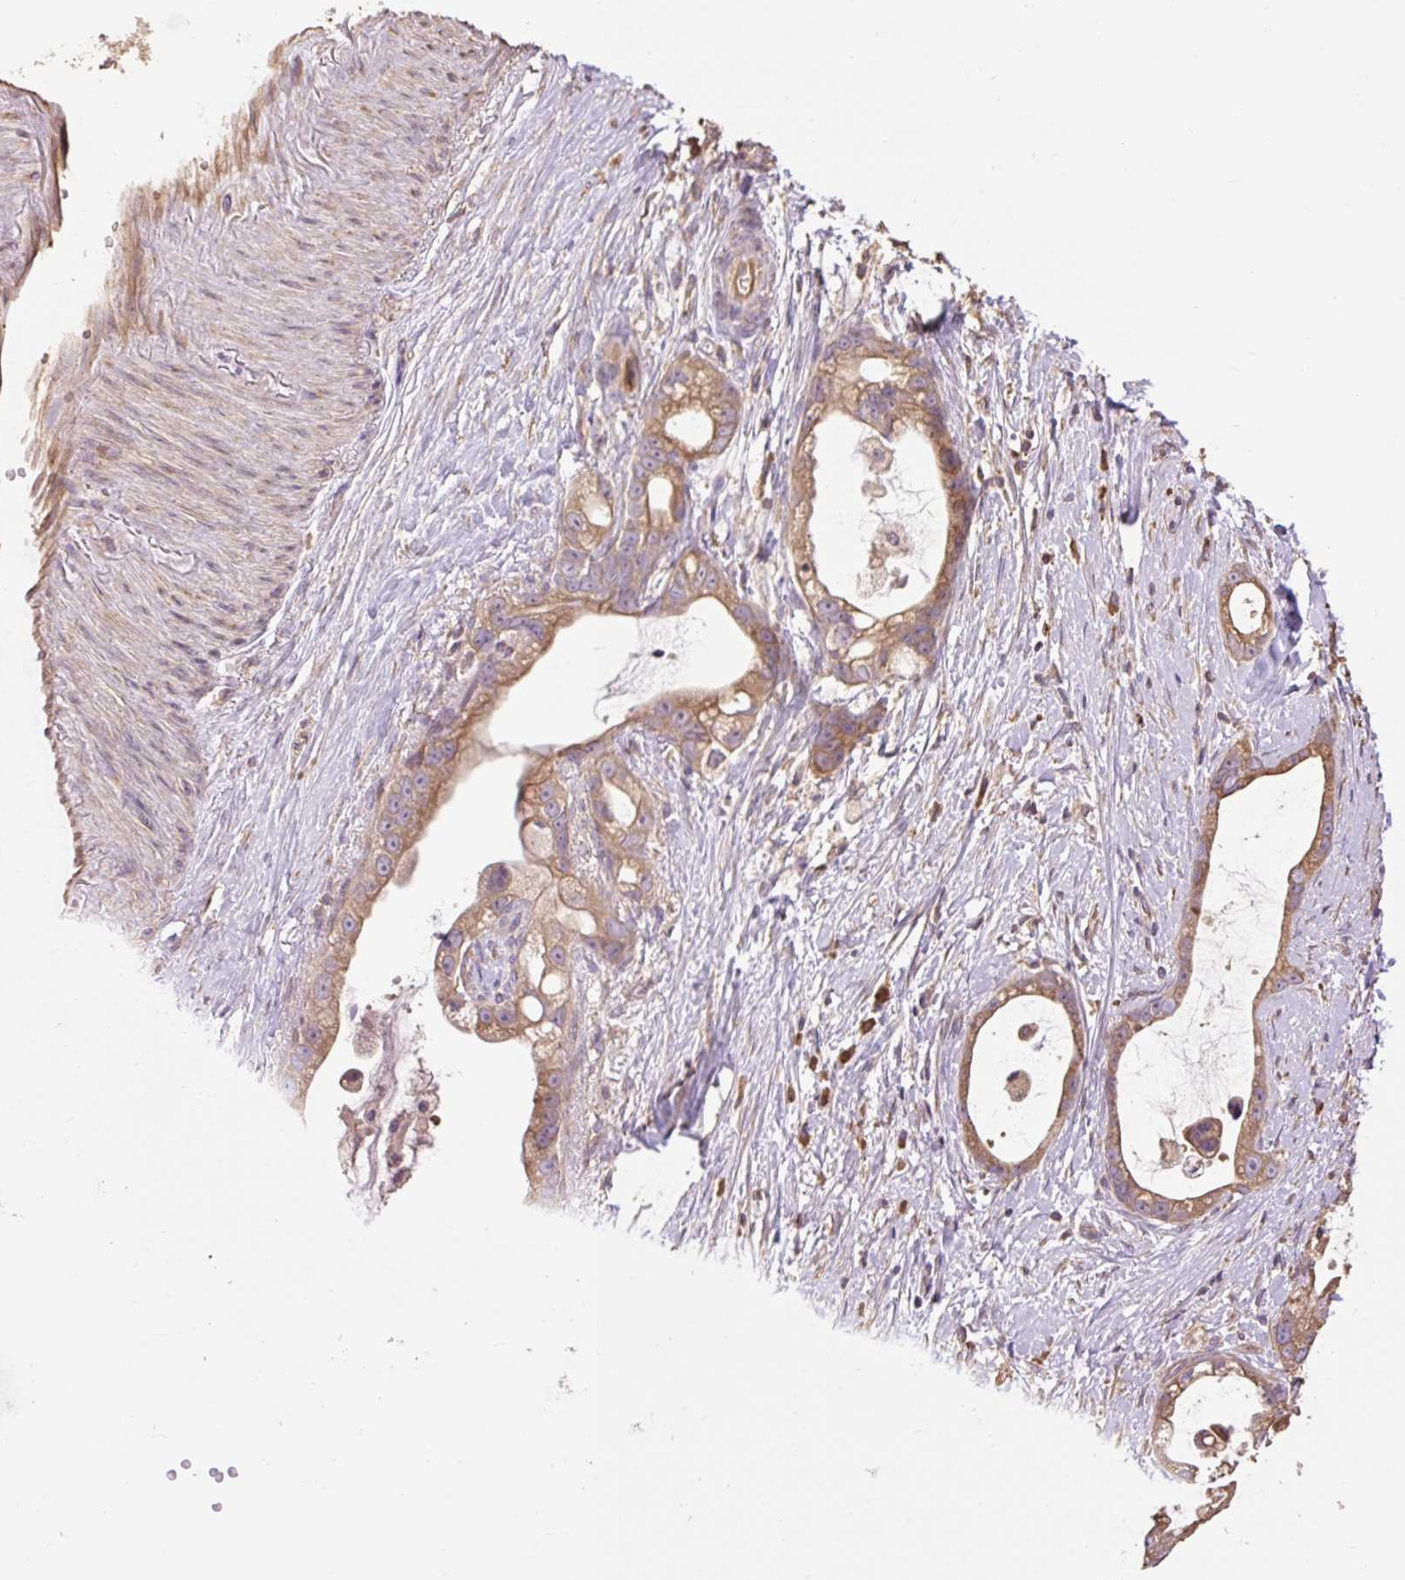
{"staining": {"intensity": "moderate", "quantity": ">75%", "location": "cytoplasmic/membranous"}, "tissue": "stomach cancer", "cell_type": "Tumor cells", "image_type": "cancer", "snomed": [{"axis": "morphology", "description": "Adenocarcinoma, NOS"}, {"axis": "topography", "description": "Stomach"}], "caption": "Human stomach cancer stained with a brown dye displays moderate cytoplasmic/membranous positive staining in approximately >75% of tumor cells.", "gene": "DESI1", "patient": {"sex": "male", "age": 55}}